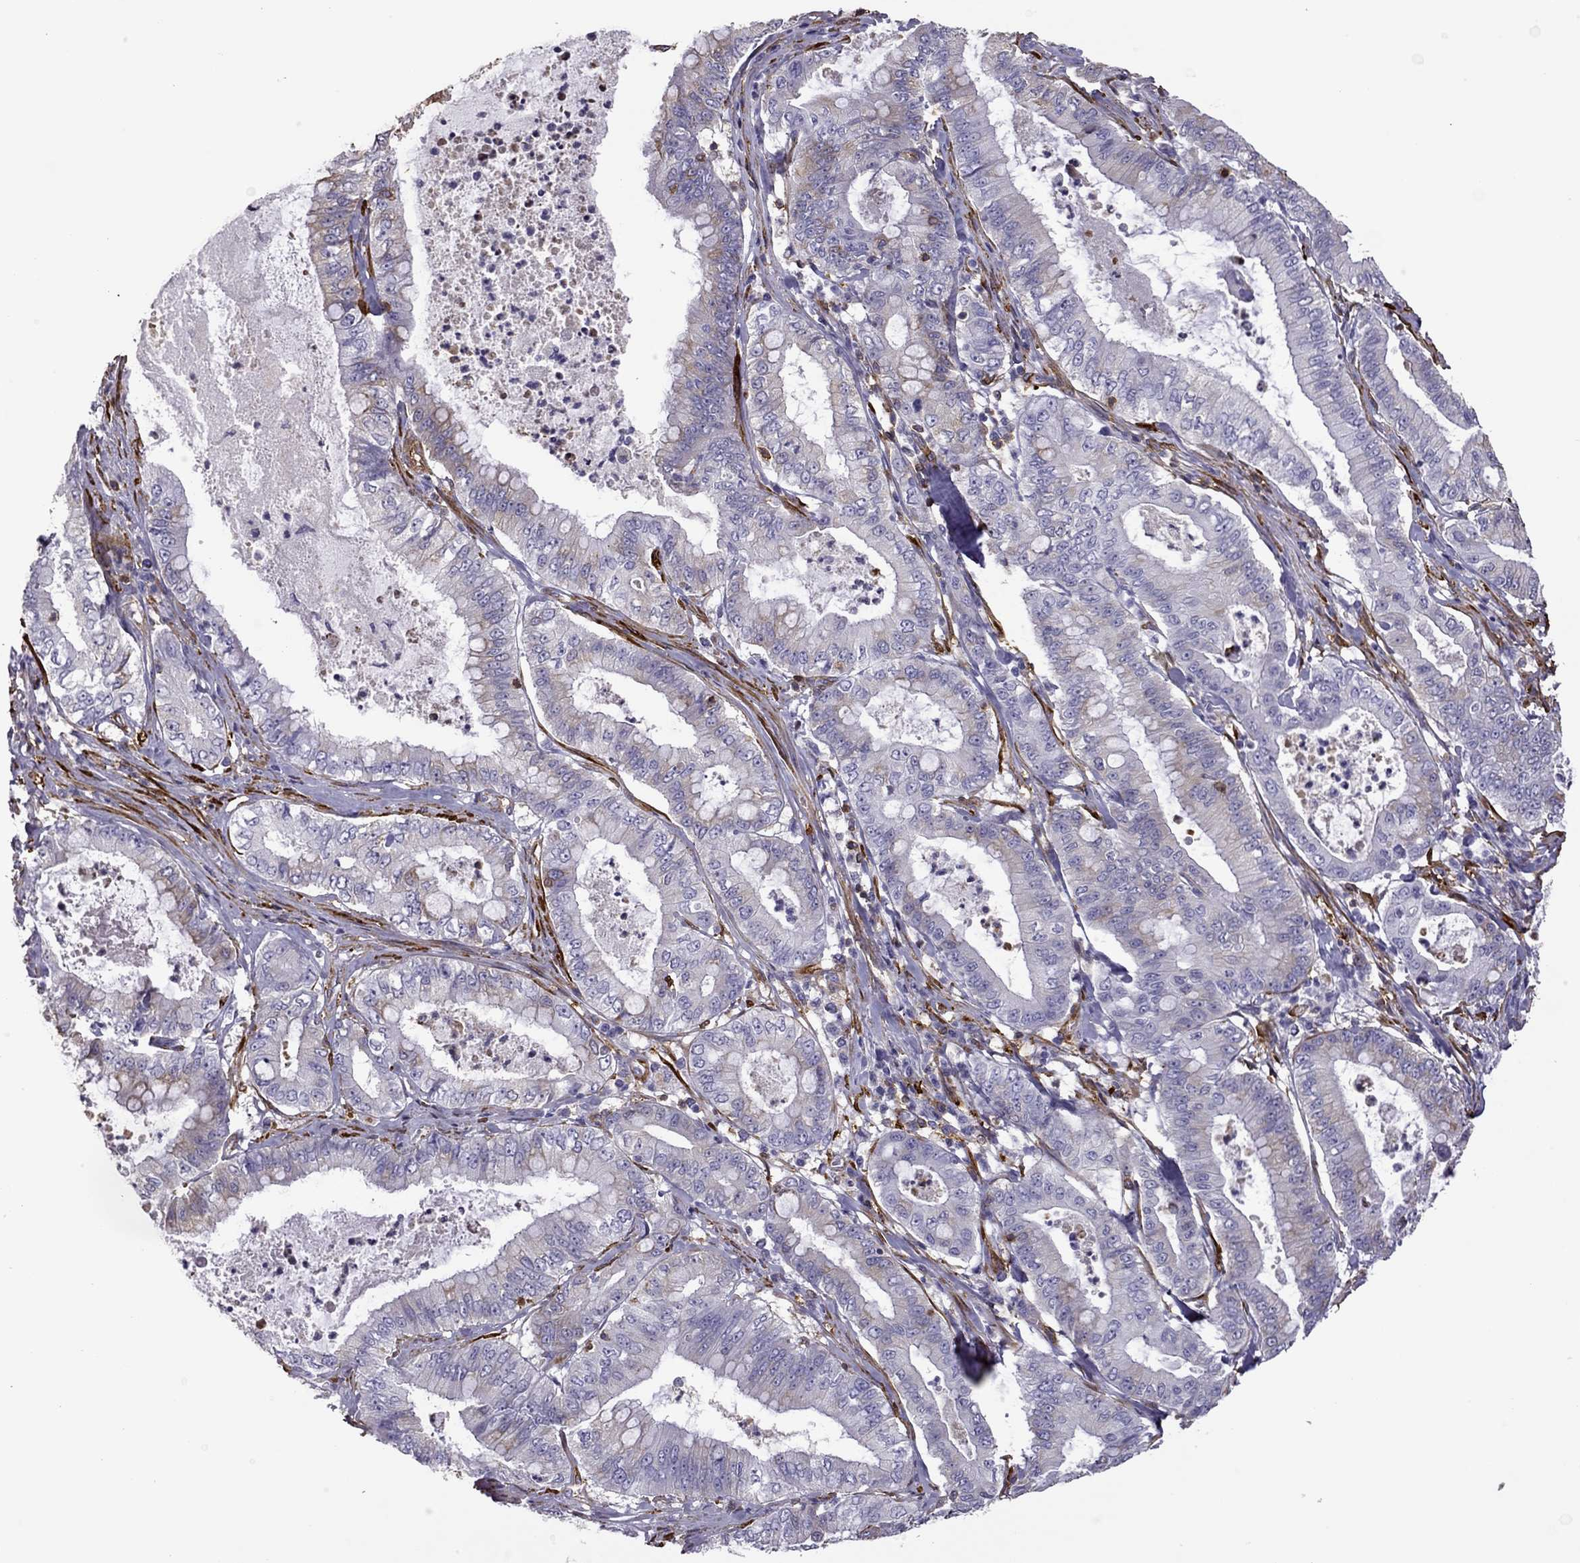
{"staining": {"intensity": "negative", "quantity": "none", "location": "none"}, "tissue": "pancreatic cancer", "cell_type": "Tumor cells", "image_type": "cancer", "snomed": [{"axis": "morphology", "description": "Adenocarcinoma, NOS"}, {"axis": "topography", "description": "Pancreas"}], "caption": "High magnification brightfield microscopy of adenocarcinoma (pancreatic) stained with DAB (brown) and counterstained with hematoxylin (blue): tumor cells show no significant staining.", "gene": "MAP4", "patient": {"sex": "male", "age": 71}}